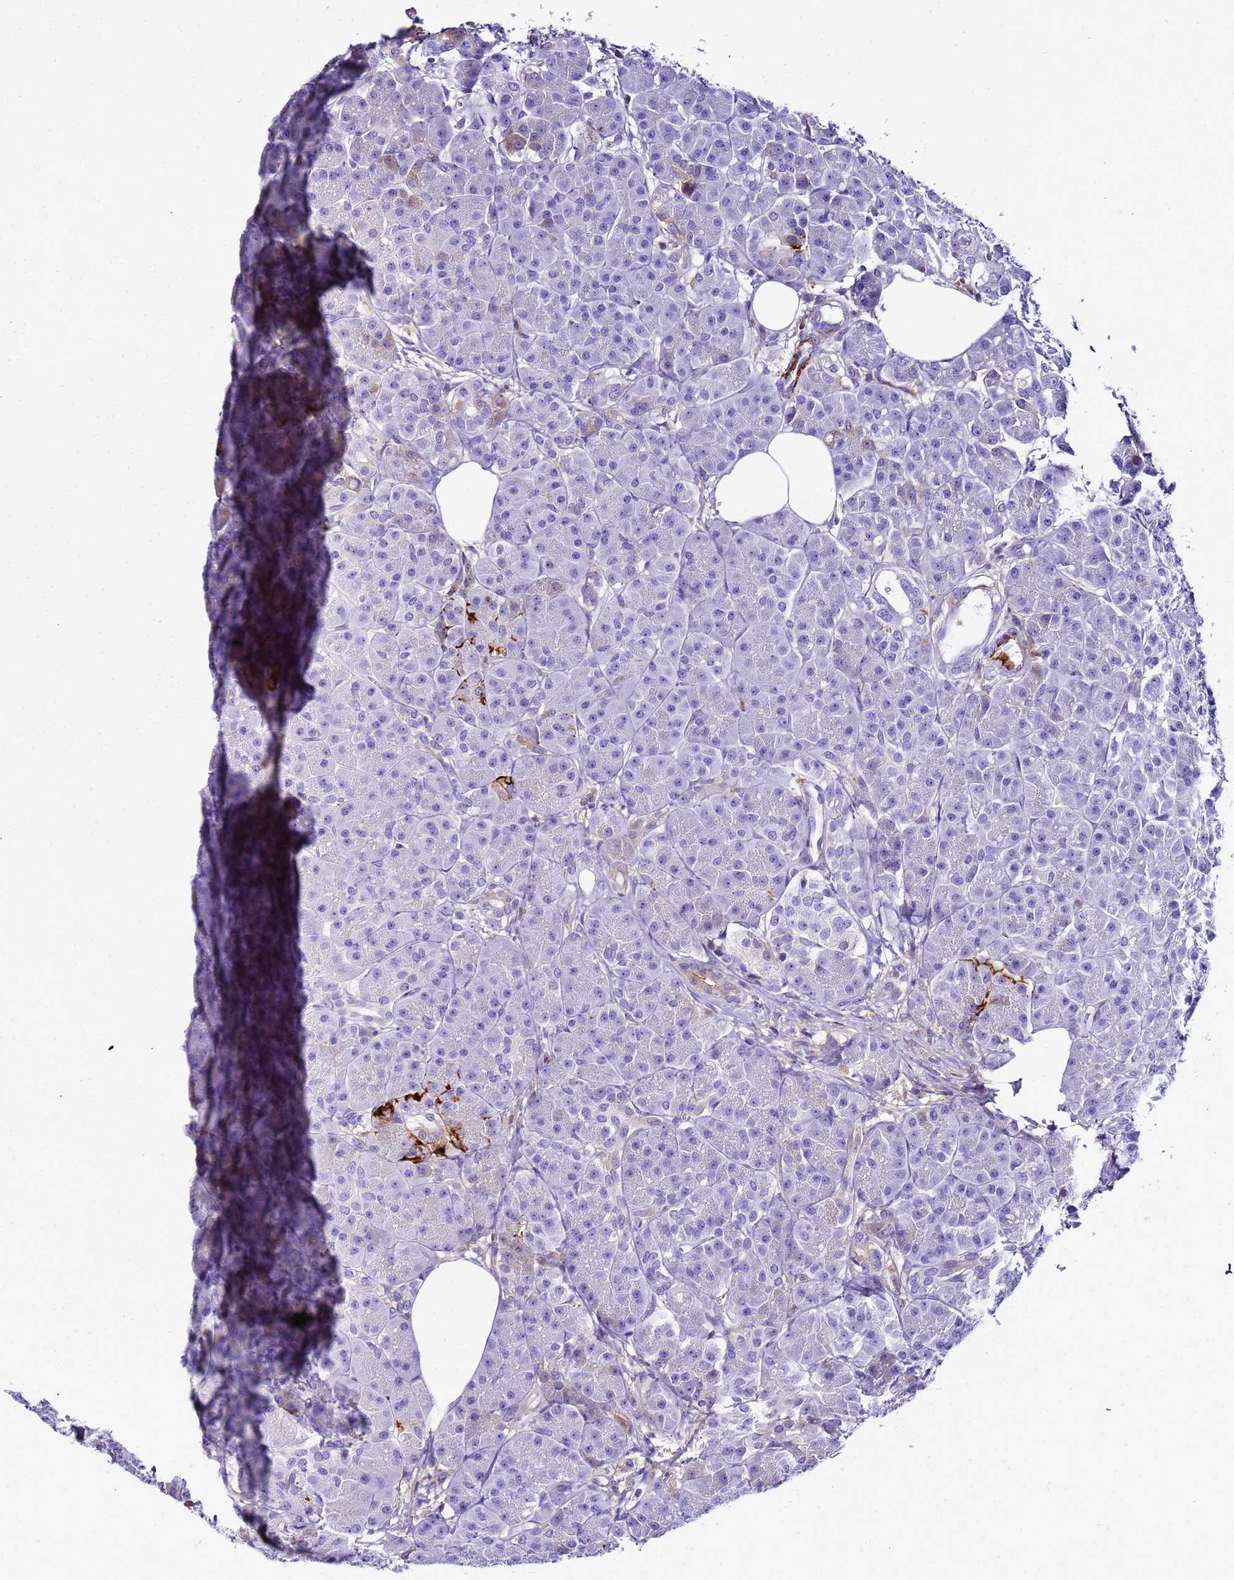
{"staining": {"intensity": "negative", "quantity": "none", "location": "none"}, "tissue": "pancreas", "cell_type": "Exocrine glandular cells", "image_type": "normal", "snomed": [{"axis": "morphology", "description": "Normal tissue, NOS"}, {"axis": "topography", "description": "Pancreas"}], "caption": "Exocrine glandular cells show no significant staining in normal pancreas. (Brightfield microscopy of DAB immunohistochemistry at high magnification).", "gene": "CFHR1", "patient": {"sex": "male", "age": 63}}